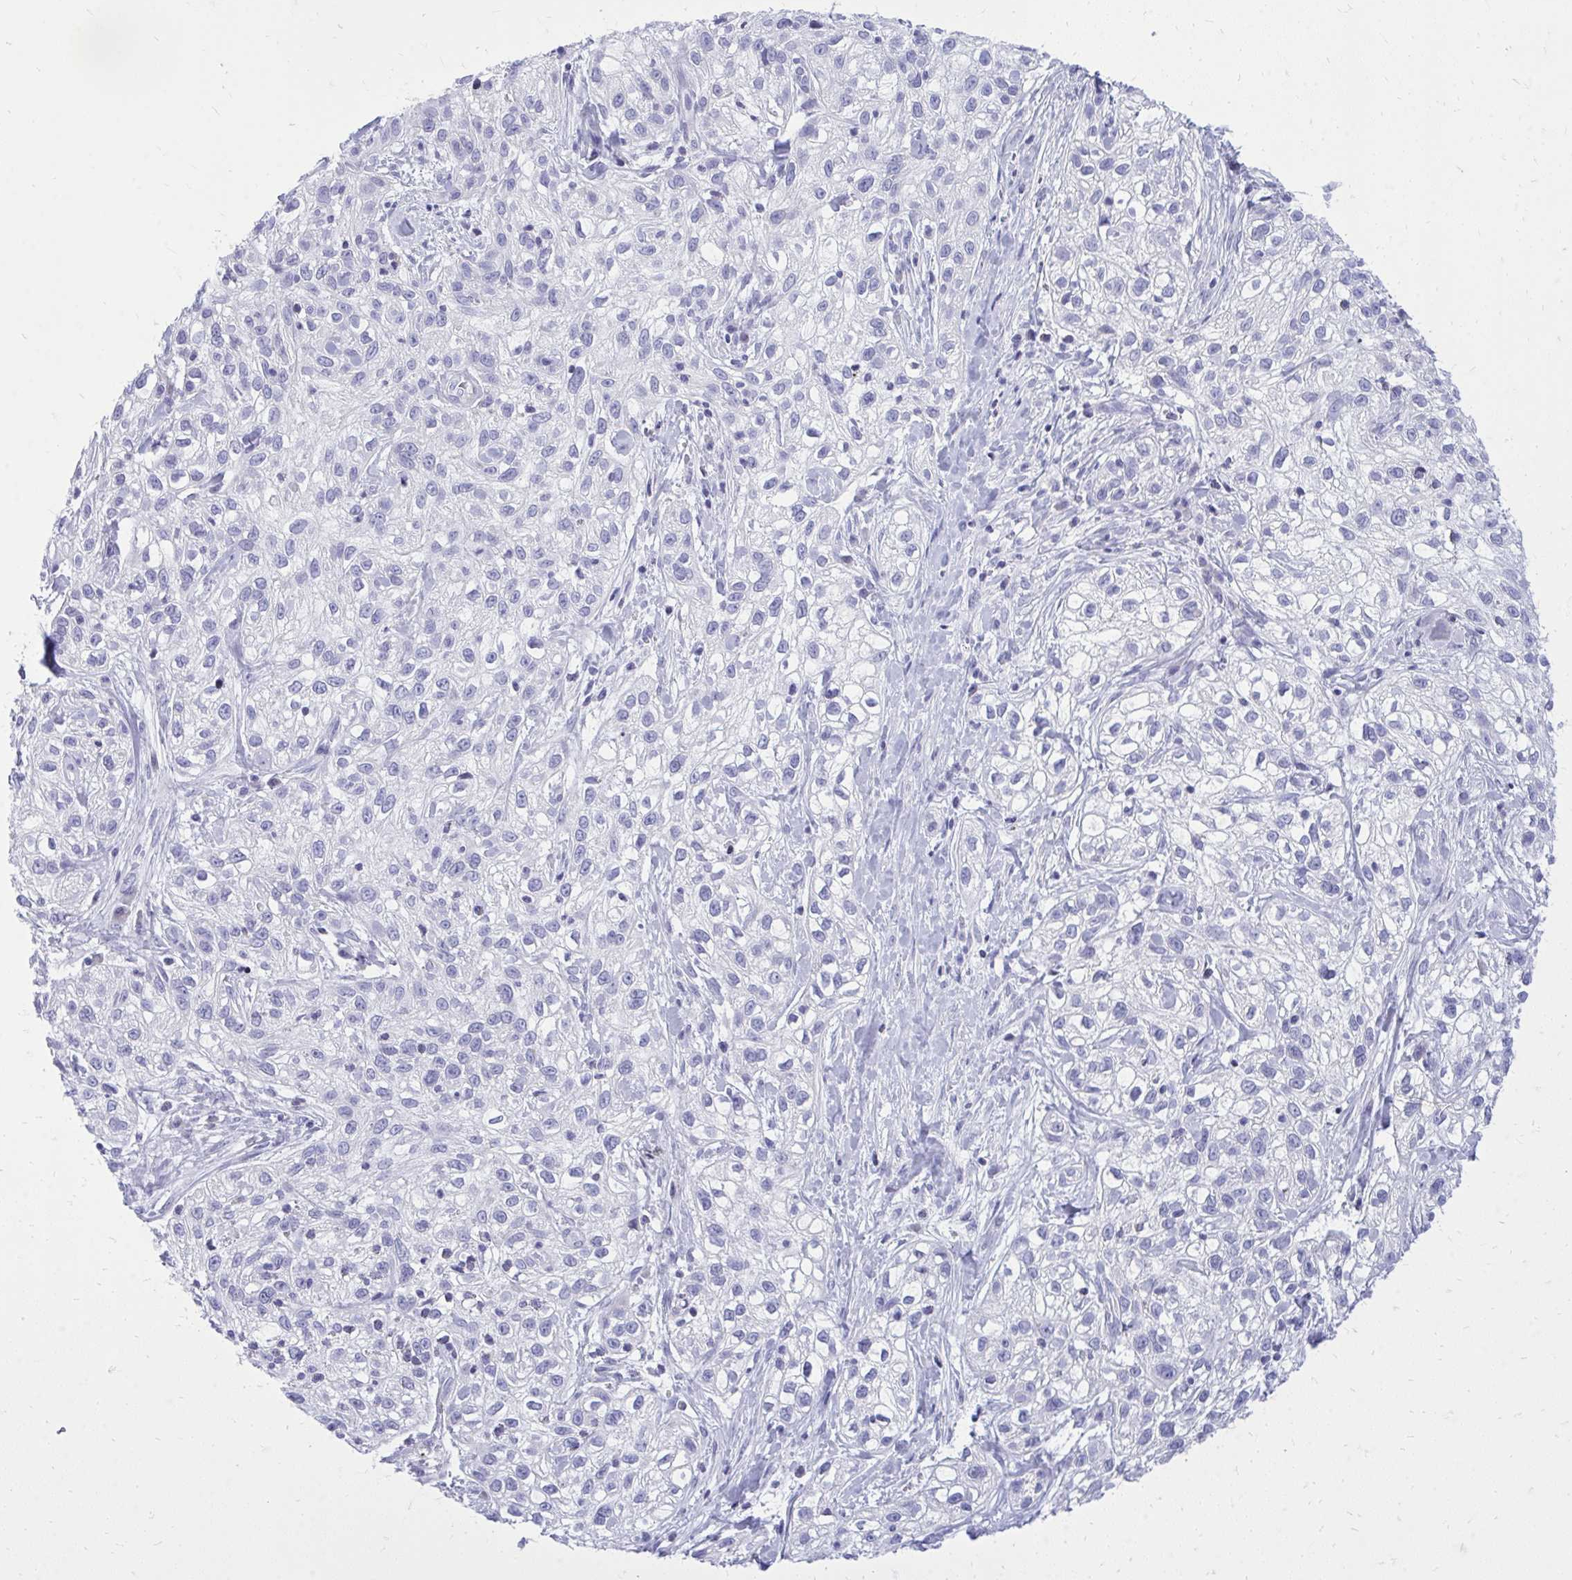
{"staining": {"intensity": "negative", "quantity": "none", "location": "none"}, "tissue": "skin cancer", "cell_type": "Tumor cells", "image_type": "cancer", "snomed": [{"axis": "morphology", "description": "Squamous cell carcinoma, NOS"}, {"axis": "topography", "description": "Skin"}], "caption": "The immunohistochemistry (IHC) micrograph has no significant staining in tumor cells of skin cancer tissue.", "gene": "GABRA1", "patient": {"sex": "male", "age": 82}}